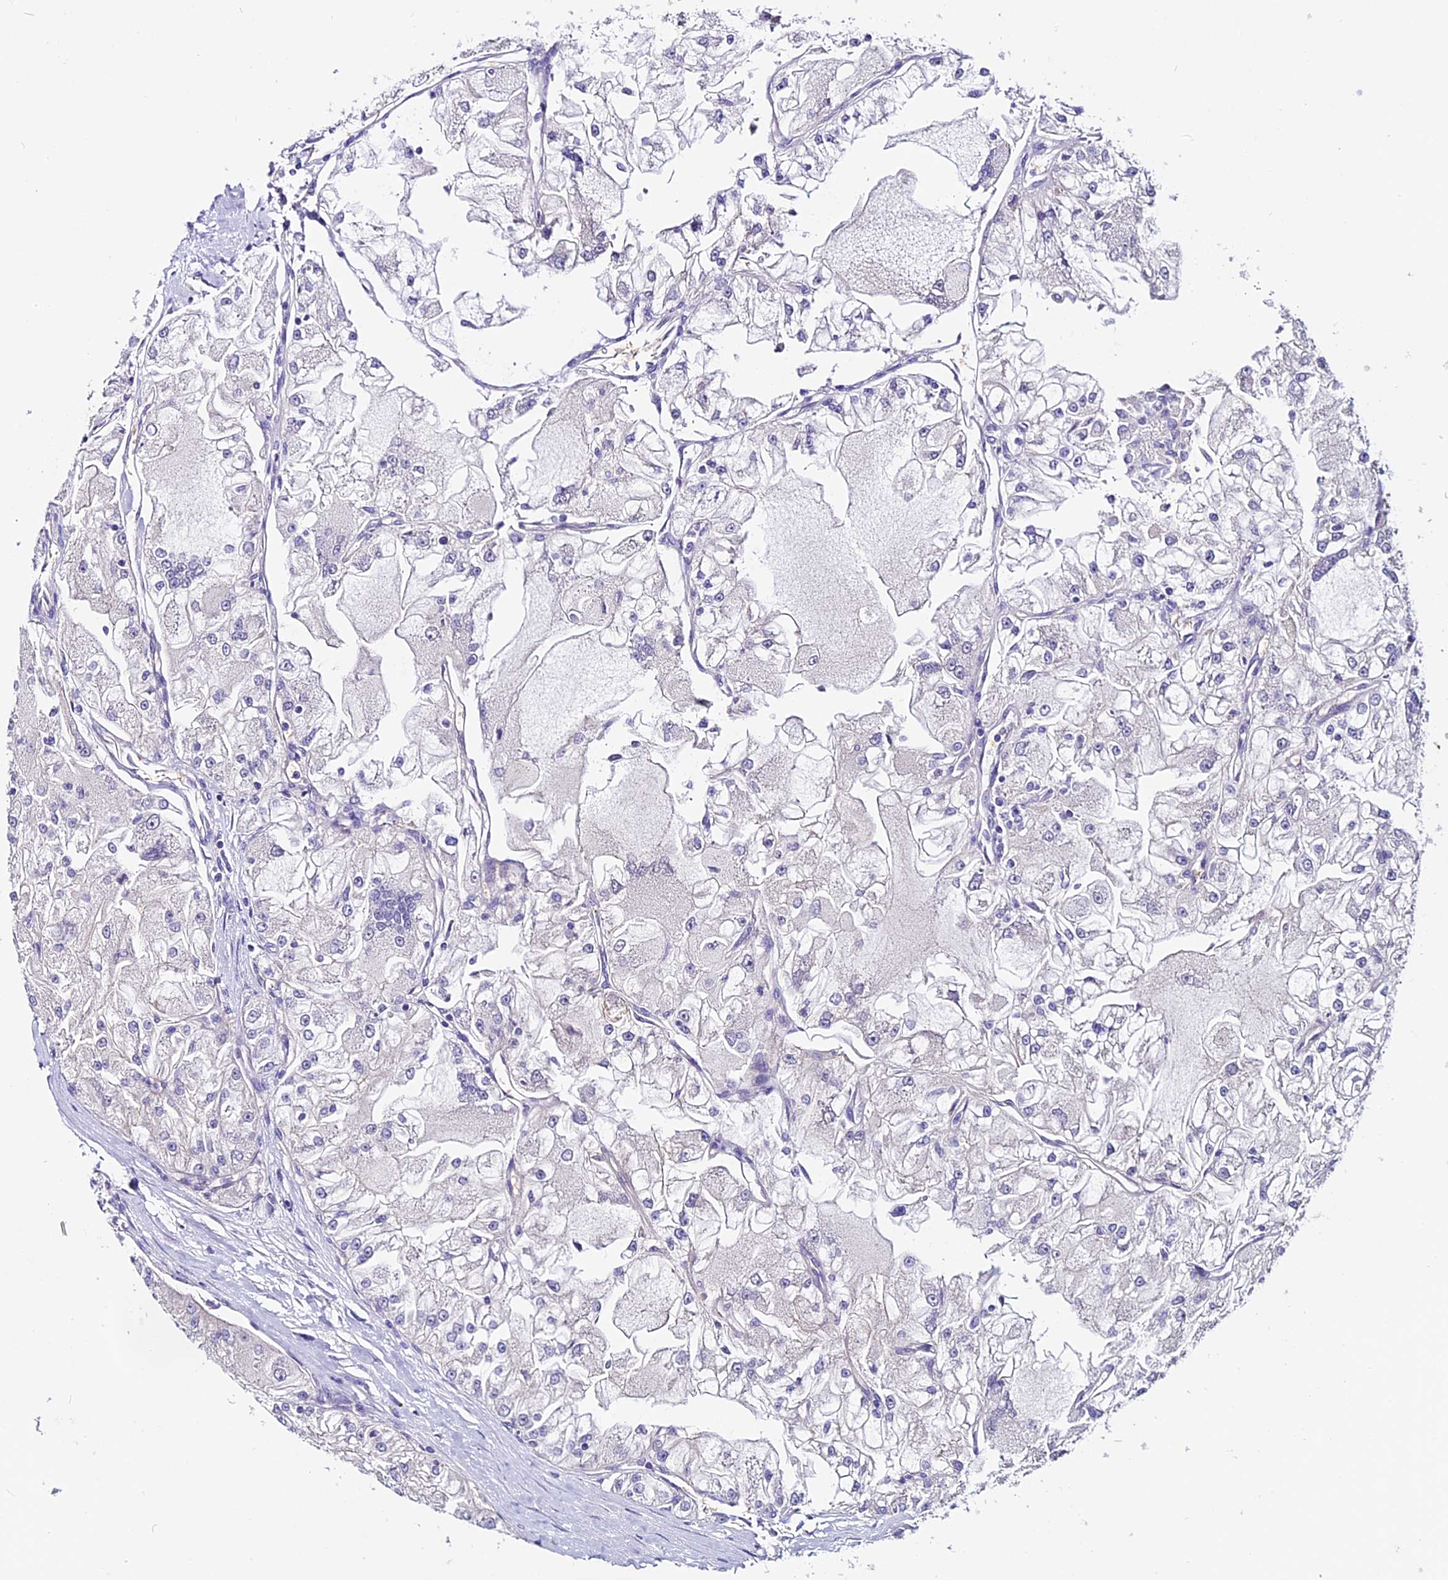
{"staining": {"intensity": "negative", "quantity": "none", "location": "none"}, "tissue": "renal cancer", "cell_type": "Tumor cells", "image_type": "cancer", "snomed": [{"axis": "morphology", "description": "Adenocarcinoma, NOS"}, {"axis": "topography", "description": "Kidney"}], "caption": "The image reveals no staining of tumor cells in adenocarcinoma (renal). (Immunohistochemistry (ihc), brightfield microscopy, high magnification).", "gene": "C9orf40", "patient": {"sex": "female", "age": 72}}